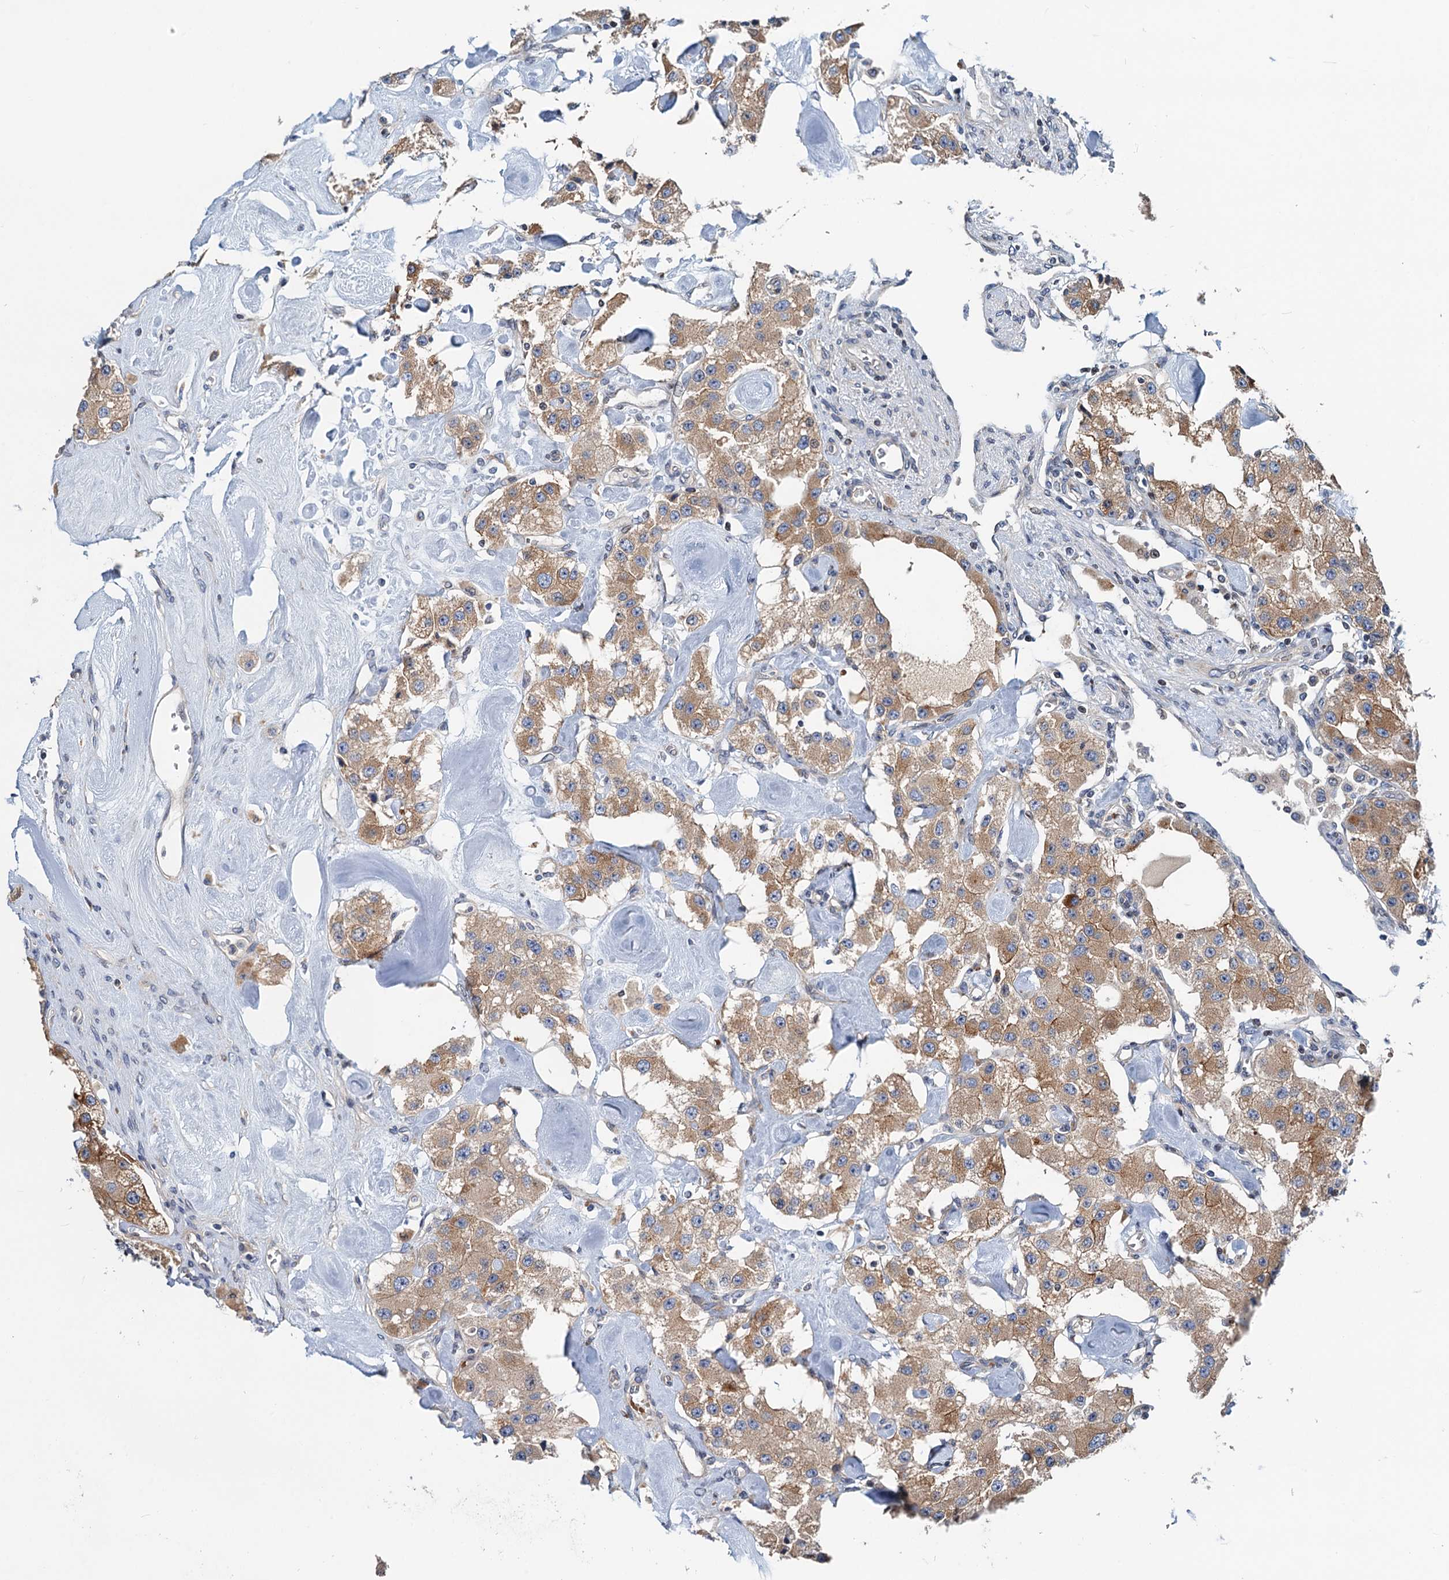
{"staining": {"intensity": "moderate", "quantity": ">75%", "location": "cytoplasmic/membranous"}, "tissue": "carcinoid", "cell_type": "Tumor cells", "image_type": "cancer", "snomed": [{"axis": "morphology", "description": "Carcinoid, malignant, NOS"}, {"axis": "topography", "description": "Pancreas"}], "caption": "Protein expression analysis of human carcinoid (malignant) reveals moderate cytoplasmic/membranous staining in approximately >75% of tumor cells.", "gene": "NBEA", "patient": {"sex": "male", "age": 41}}